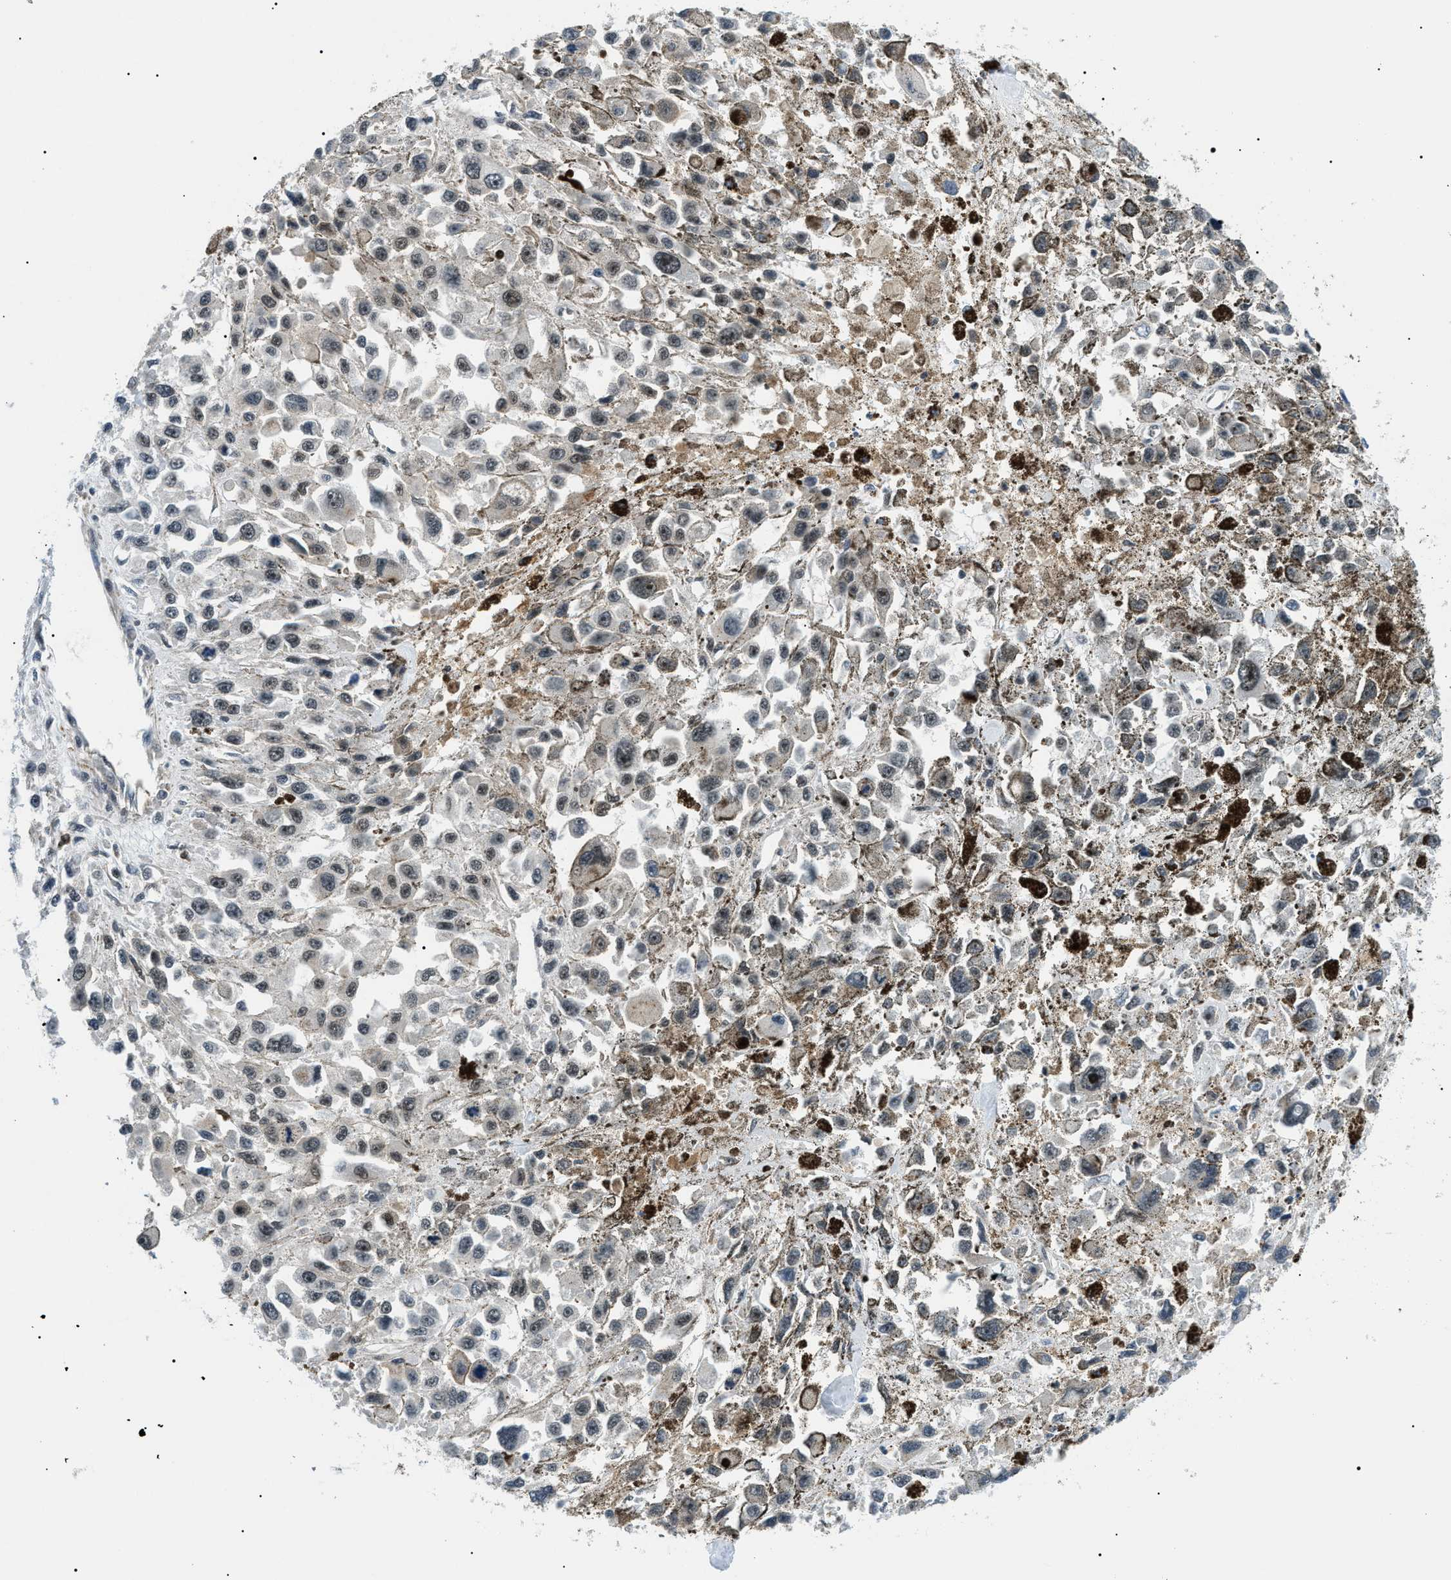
{"staining": {"intensity": "weak", "quantity": "25%-75%", "location": "nuclear"}, "tissue": "melanoma", "cell_type": "Tumor cells", "image_type": "cancer", "snomed": [{"axis": "morphology", "description": "Malignant melanoma, Metastatic site"}, {"axis": "topography", "description": "Lymph node"}], "caption": "There is low levels of weak nuclear positivity in tumor cells of malignant melanoma (metastatic site), as demonstrated by immunohistochemical staining (brown color).", "gene": "RBM15", "patient": {"sex": "male", "age": 59}}